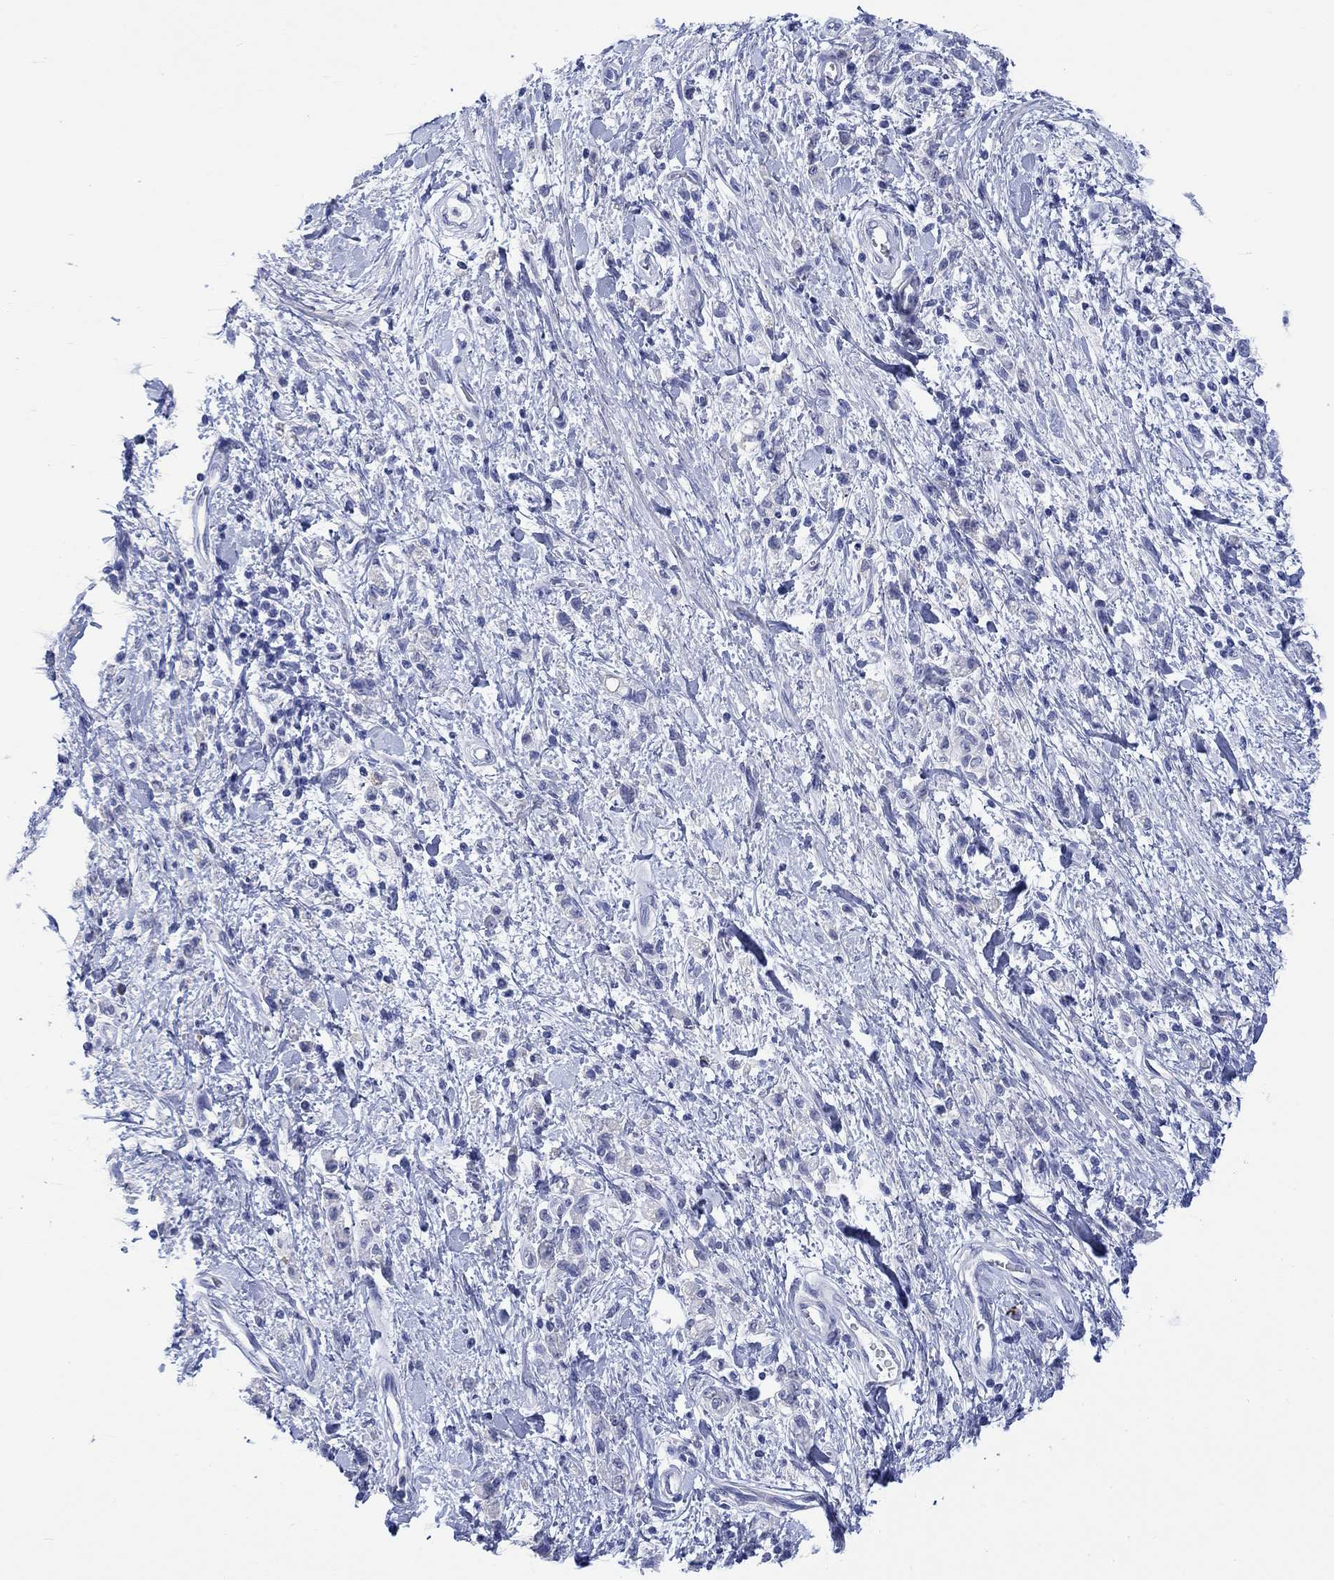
{"staining": {"intensity": "negative", "quantity": "none", "location": "none"}, "tissue": "stomach cancer", "cell_type": "Tumor cells", "image_type": "cancer", "snomed": [{"axis": "morphology", "description": "Adenocarcinoma, NOS"}, {"axis": "topography", "description": "Stomach"}], "caption": "High magnification brightfield microscopy of stomach cancer stained with DAB (brown) and counterstained with hematoxylin (blue): tumor cells show no significant positivity. (DAB immunohistochemistry (IHC) with hematoxylin counter stain).", "gene": "MSI1", "patient": {"sex": "male", "age": 77}}